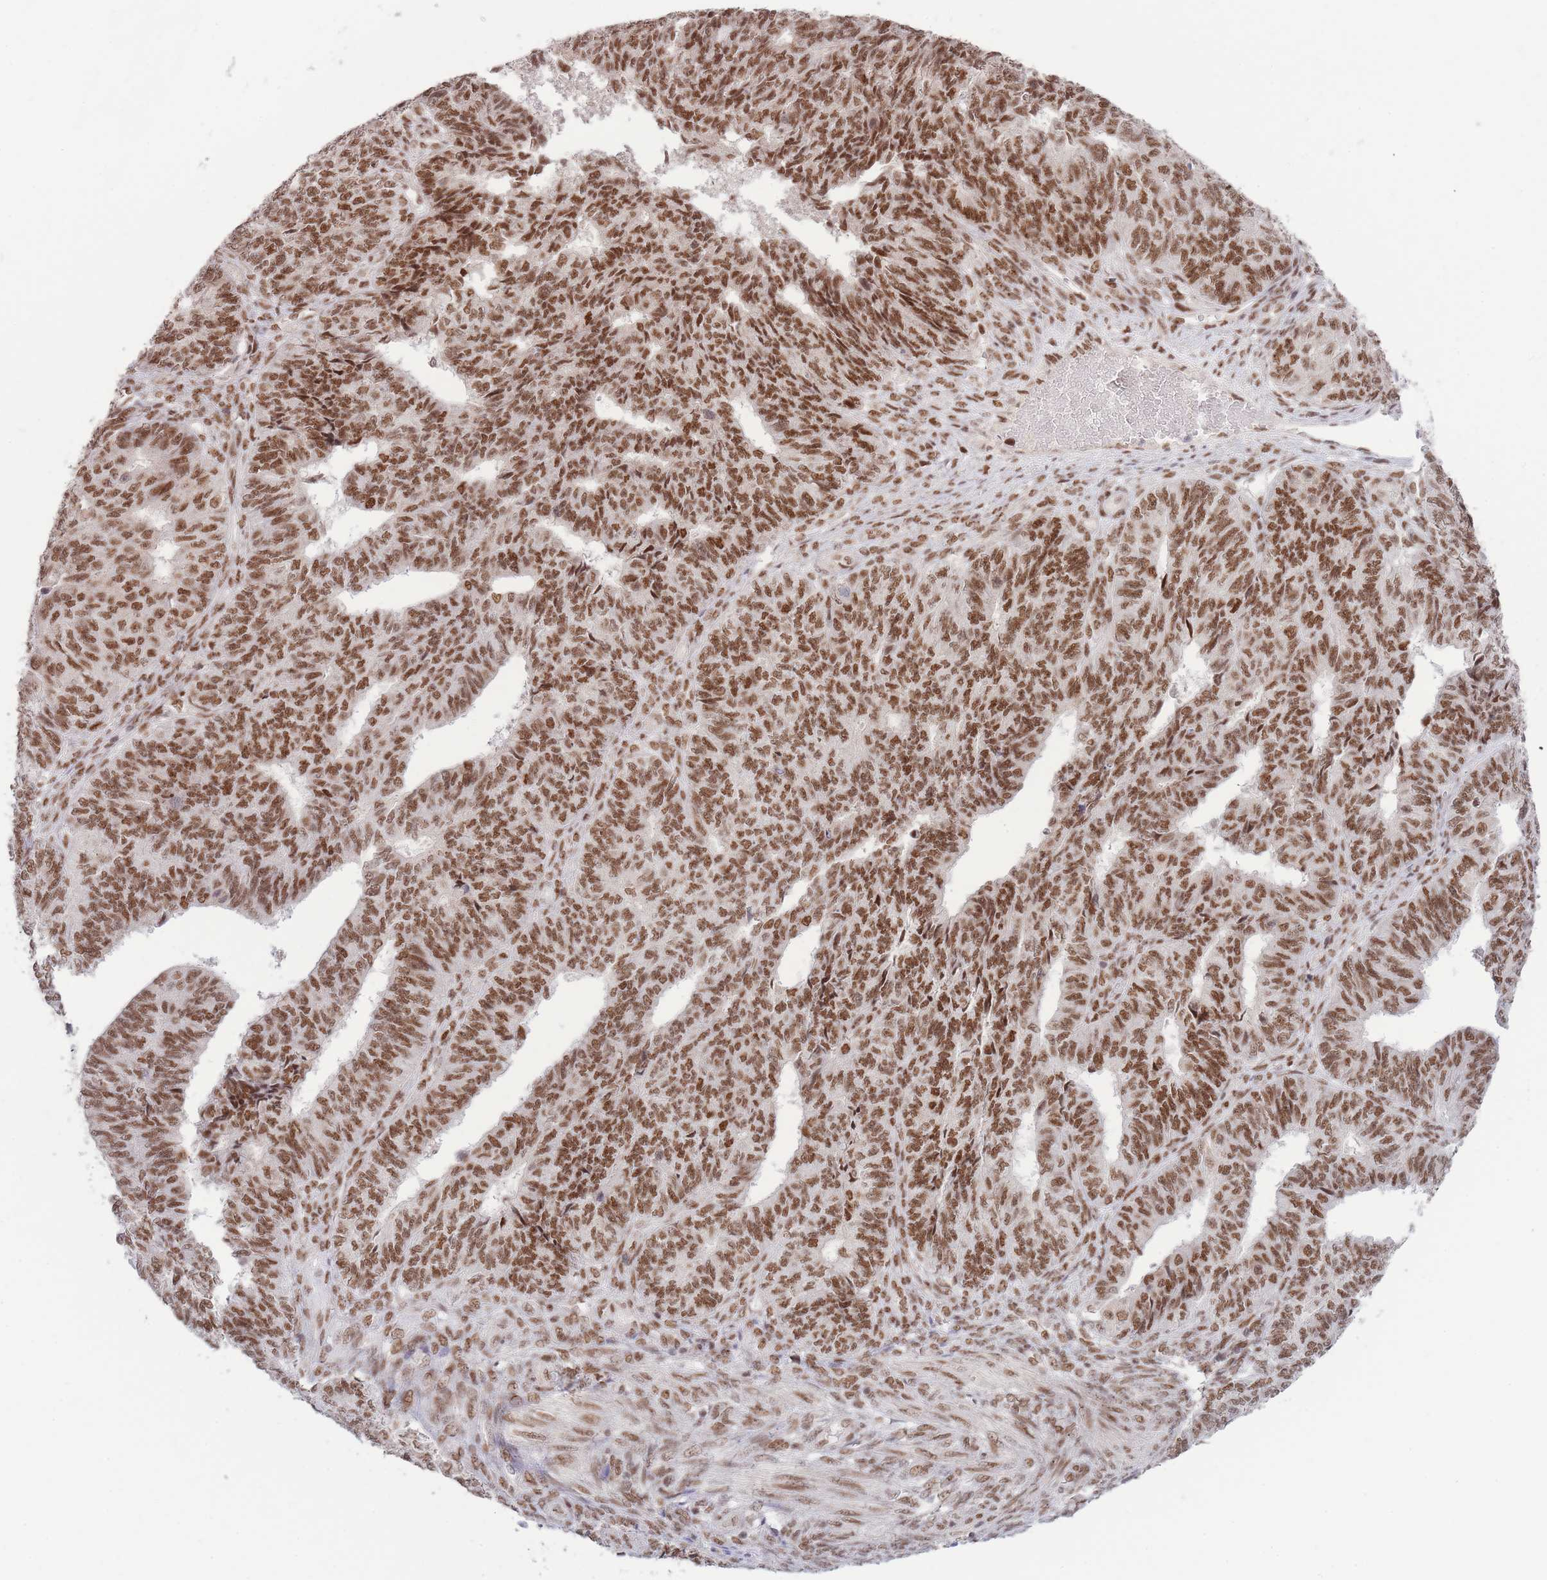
{"staining": {"intensity": "strong", "quantity": ">75%", "location": "nuclear"}, "tissue": "endometrial cancer", "cell_type": "Tumor cells", "image_type": "cancer", "snomed": [{"axis": "morphology", "description": "Adenocarcinoma, NOS"}, {"axis": "topography", "description": "Endometrium"}], "caption": "Strong nuclear protein staining is seen in approximately >75% of tumor cells in endometrial cancer (adenocarcinoma).", "gene": "CARD8", "patient": {"sex": "female", "age": 32}}